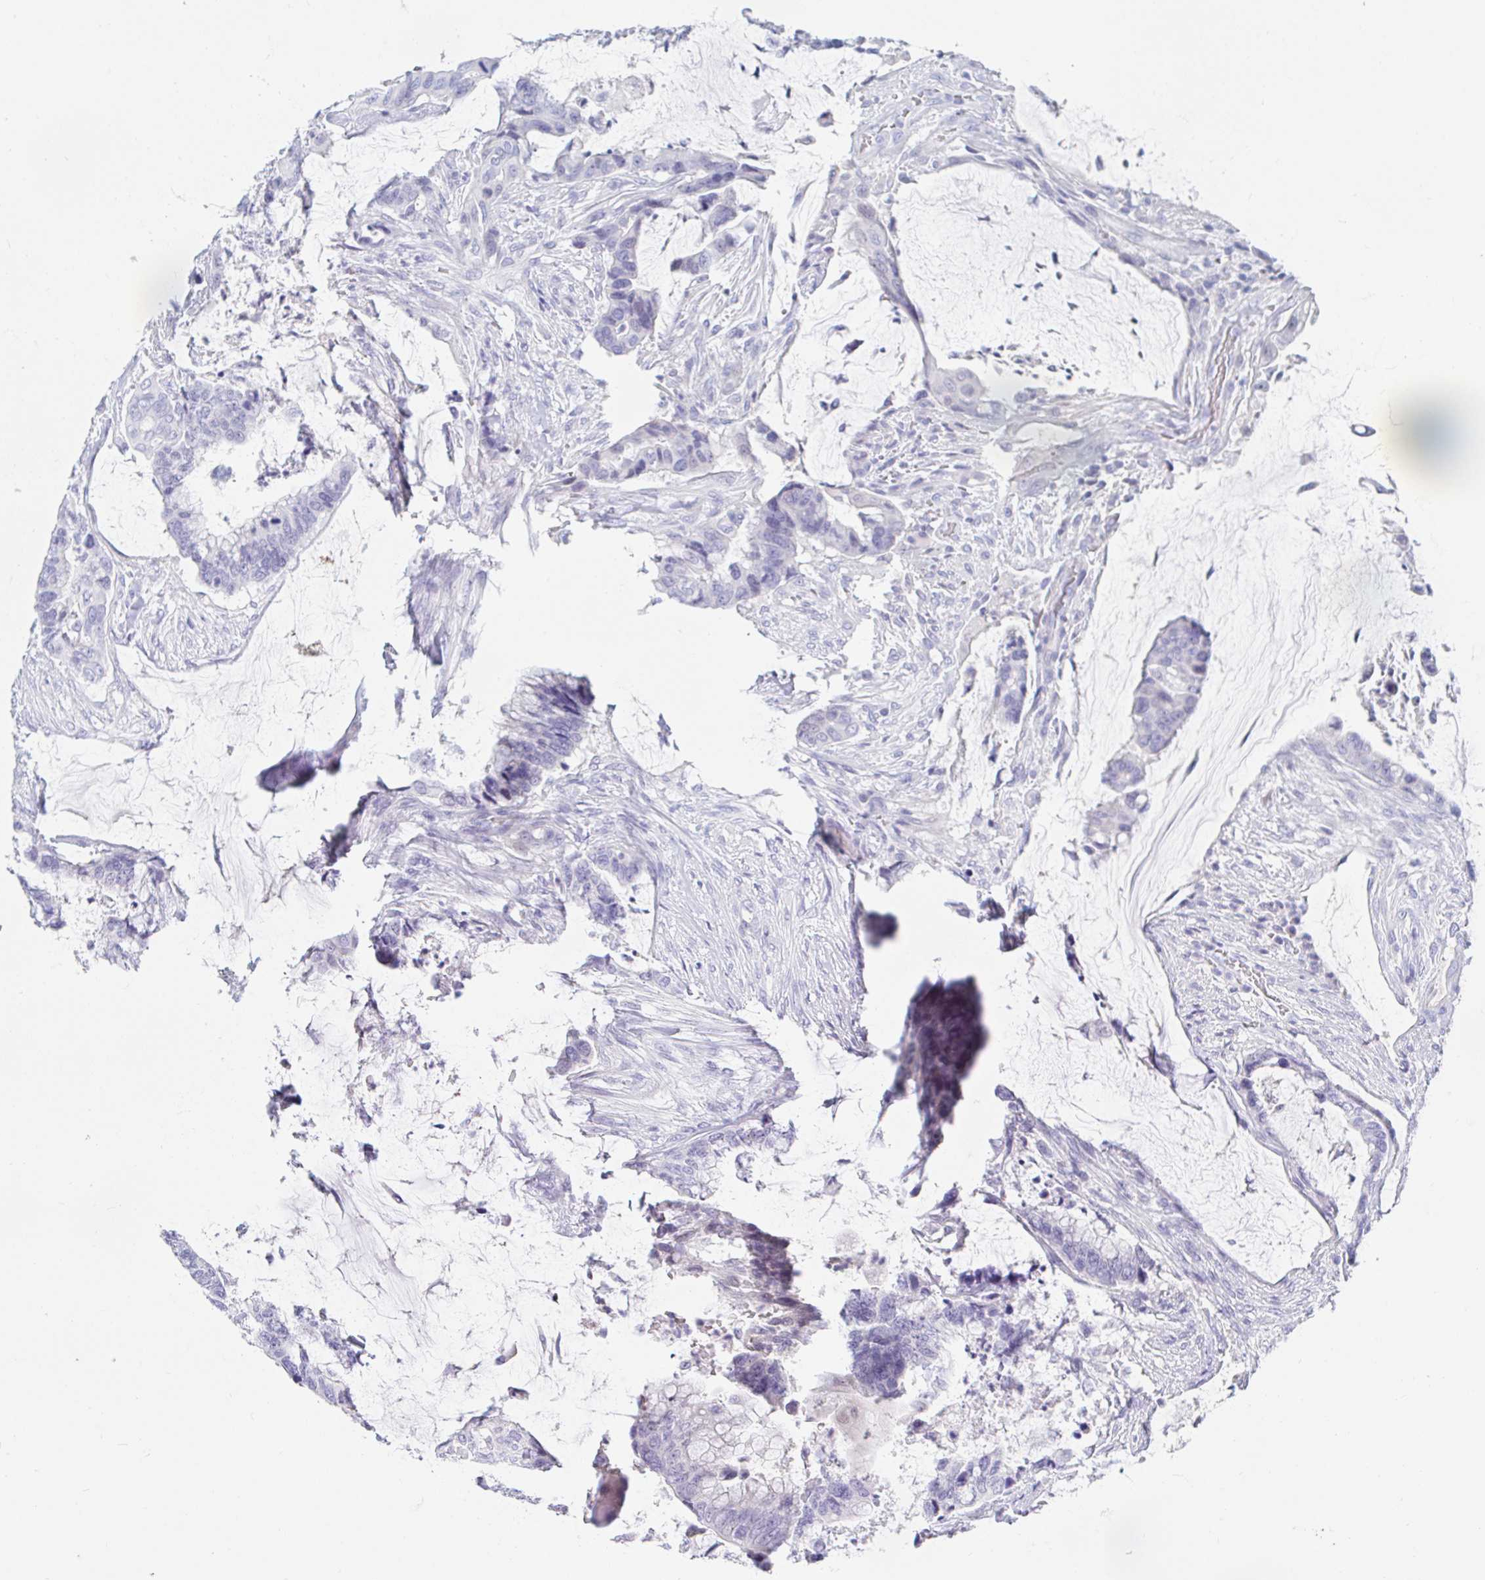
{"staining": {"intensity": "negative", "quantity": "none", "location": "none"}, "tissue": "colorectal cancer", "cell_type": "Tumor cells", "image_type": "cancer", "snomed": [{"axis": "morphology", "description": "Adenocarcinoma, NOS"}, {"axis": "topography", "description": "Rectum"}], "caption": "Human colorectal cancer (adenocarcinoma) stained for a protein using immunohistochemistry displays no staining in tumor cells.", "gene": "TEX44", "patient": {"sex": "female", "age": 59}}